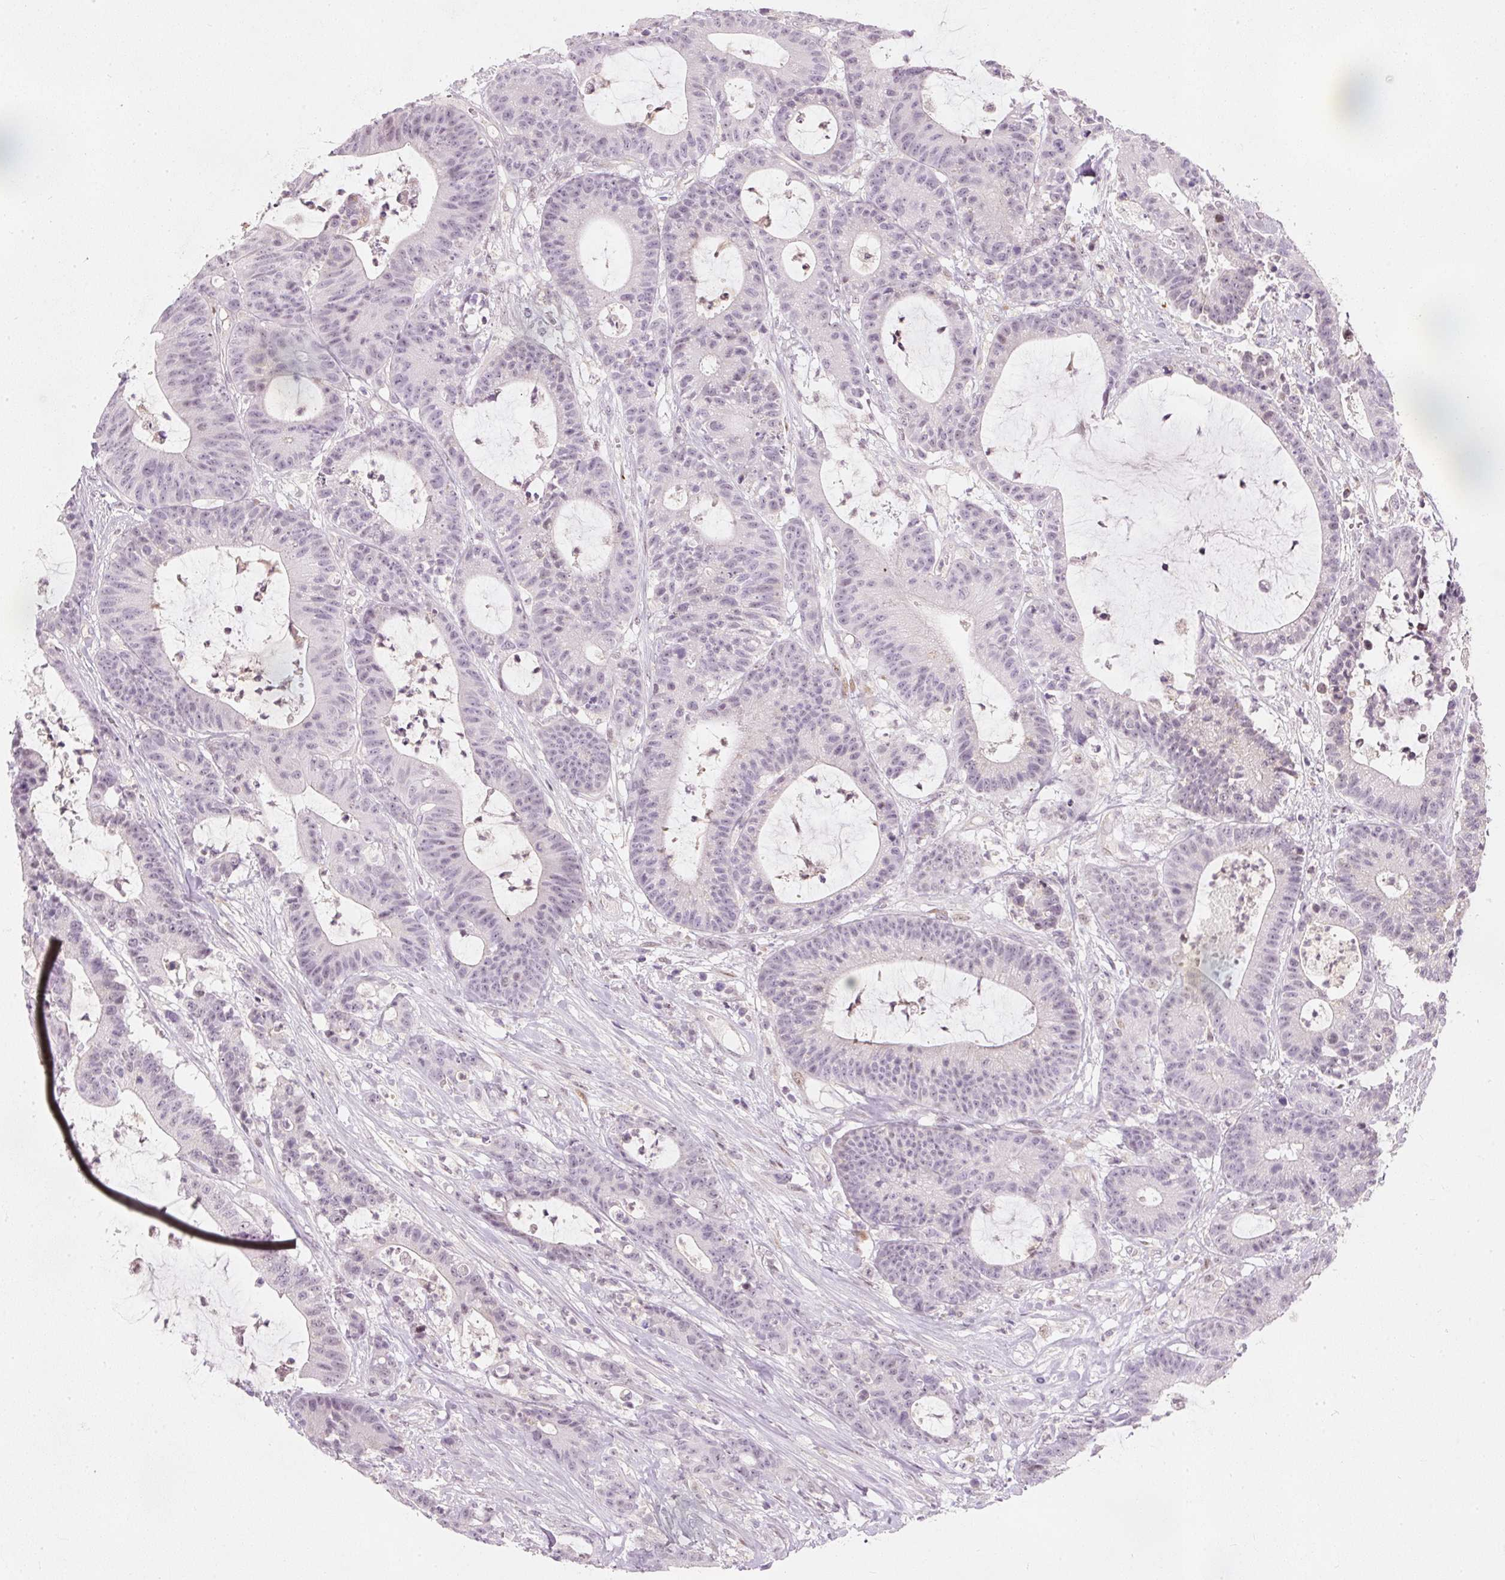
{"staining": {"intensity": "negative", "quantity": "none", "location": "none"}, "tissue": "colorectal cancer", "cell_type": "Tumor cells", "image_type": "cancer", "snomed": [{"axis": "morphology", "description": "Adenocarcinoma, NOS"}, {"axis": "topography", "description": "Colon"}], "caption": "Tumor cells show no significant protein positivity in adenocarcinoma (colorectal).", "gene": "RNF39", "patient": {"sex": "female", "age": 84}}